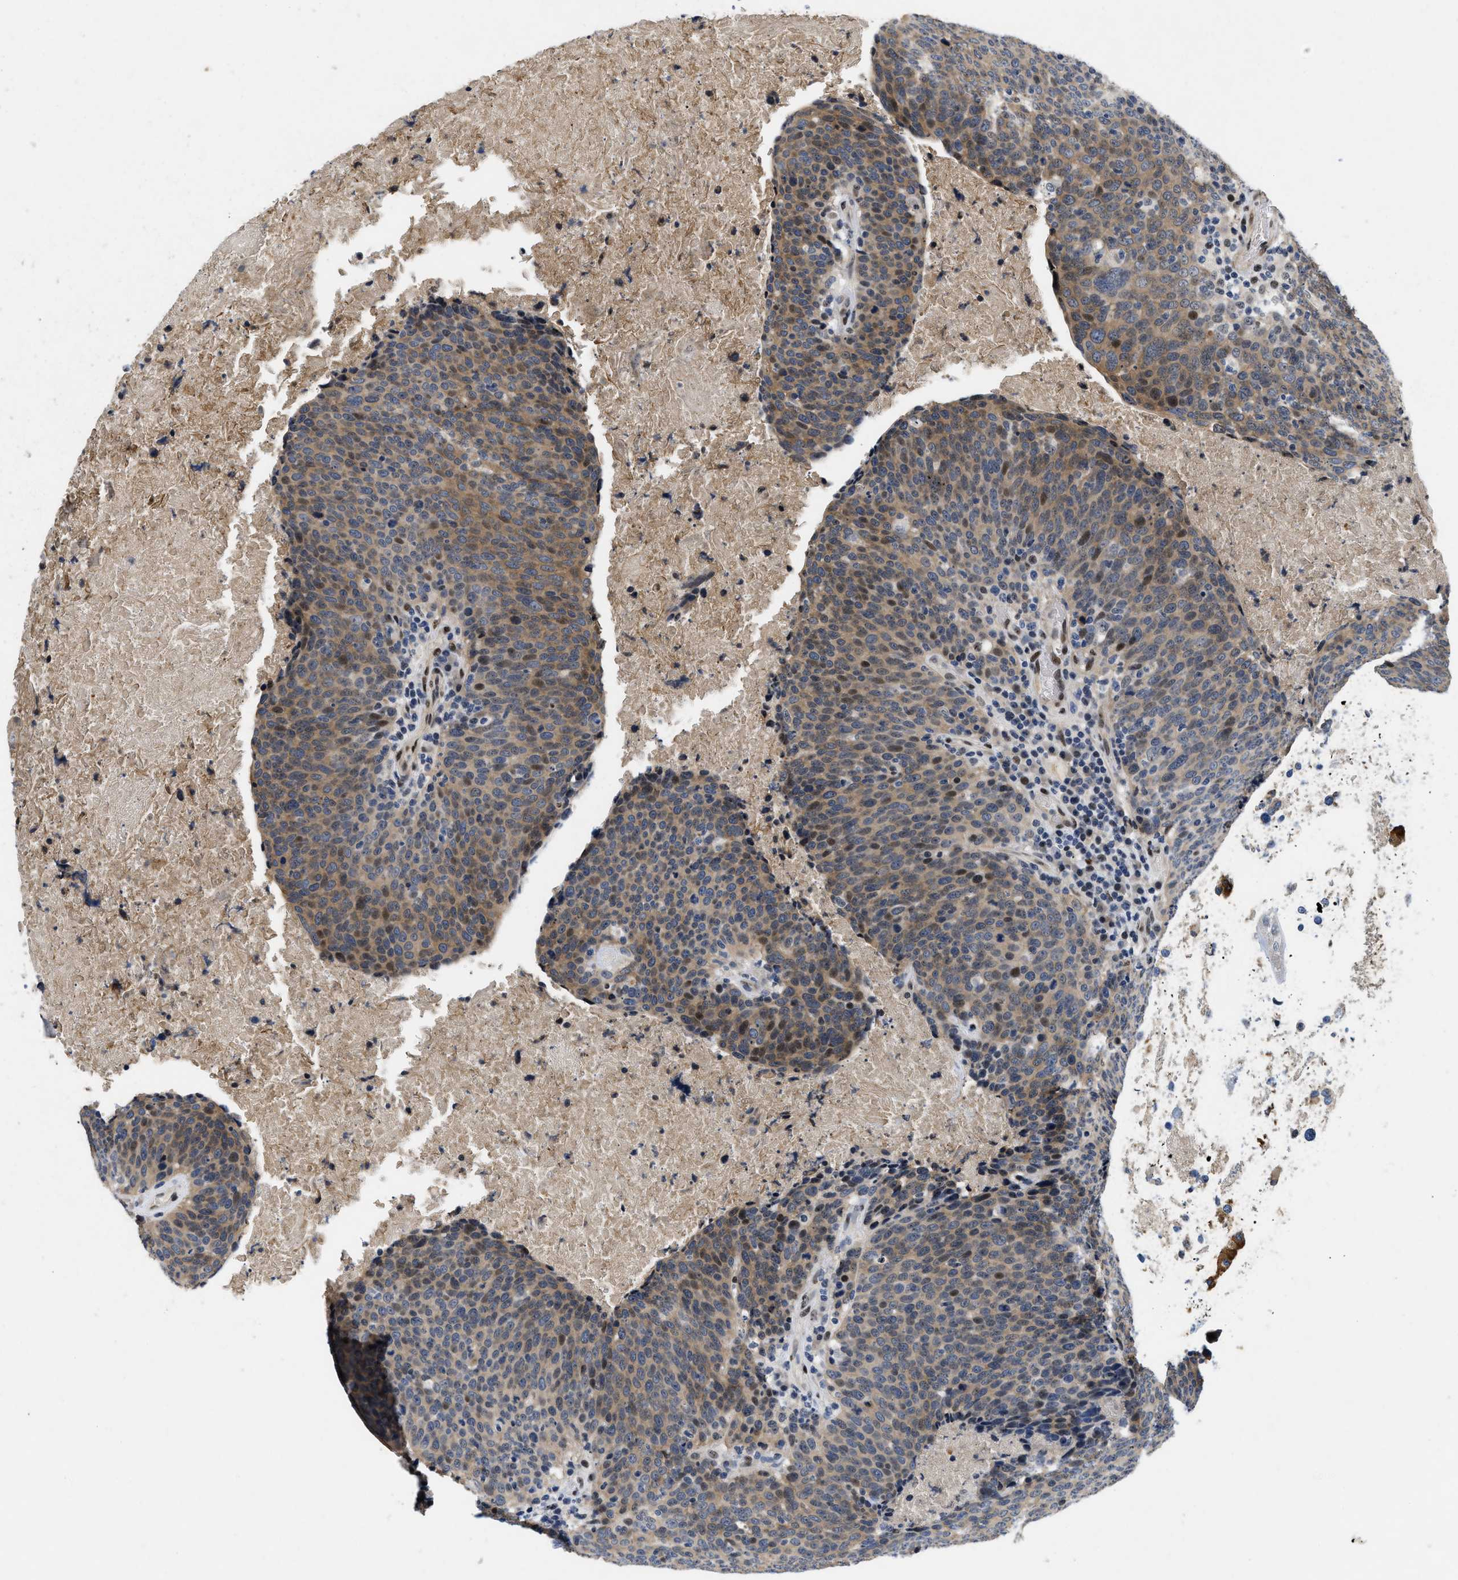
{"staining": {"intensity": "moderate", "quantity": "25%-75%", "location": "cytoplasmic/membranous,nuclear"}, "tissue": "head and neck cancer", "cell_type": "Tumor cells", "image_type": "cancer", "snomed": [{"axis": "morphology", "description": "Squamous cell carcinoma, NOS"}, {"axis": "morphology", "description": "Squamous cell carcinoma, metastatic, NOS"}, {"axis": "topography", "description": "Lymph node"}, {"axis": "topography", "description": "Head-Neck"}], "caption": "IHC staining of head and neck squamous cell carcinoma, which demonstrates medium levels of moderate cytoplasmic/membranous and nuclear positivity in approximately 25%-75% of tumor cells indicating moderate cytoplasmic/membranous and nuclear protein expression. The staining was performed using DAB (3,3'-diaminobenzidine) (brown) for protein detection and nuclei were counterstained in hematoxylin (blue).", "gene": "VIP", "patient": {"sex": "male", "age": 62}}